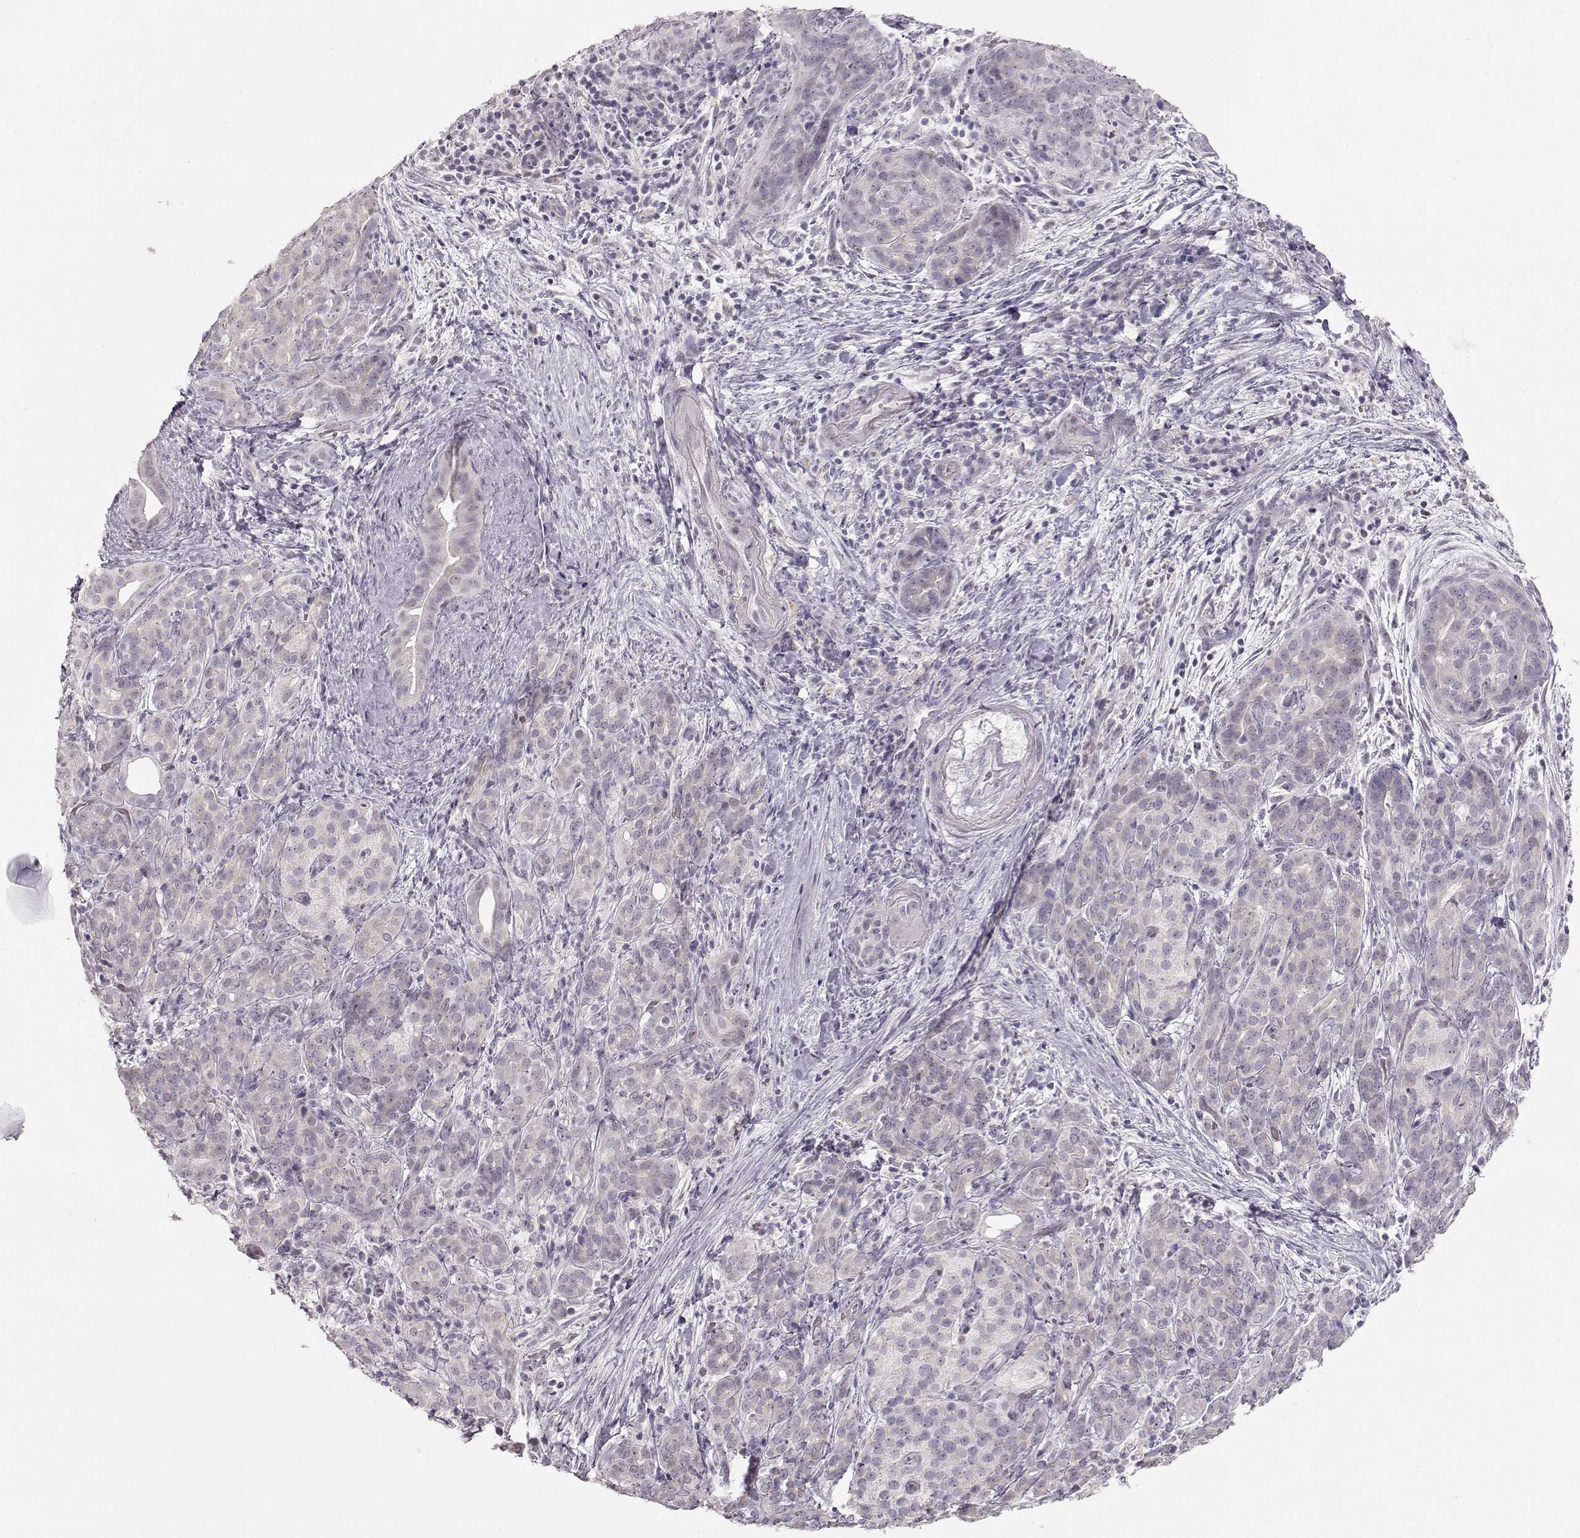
{"staining": {"intensity": "negative", "quantity": "none", "location": "none"}, "tissue": "pancreatic cancer", "cell_type": "Tumor cells", "image_type": "cancer", "snomed": [{"axis": "morphology", "description": "Adenocarcinoma, NOS"}, {"axis": "topography", "description": "Pancreas"}], "caption": "Adenocarcinoma (pancreatic) stained for a protein using immunohistochemistry displays no positivity tumor cells.", "gene": "FAM205A", "patient": {"sex": "male", "age": 44}}